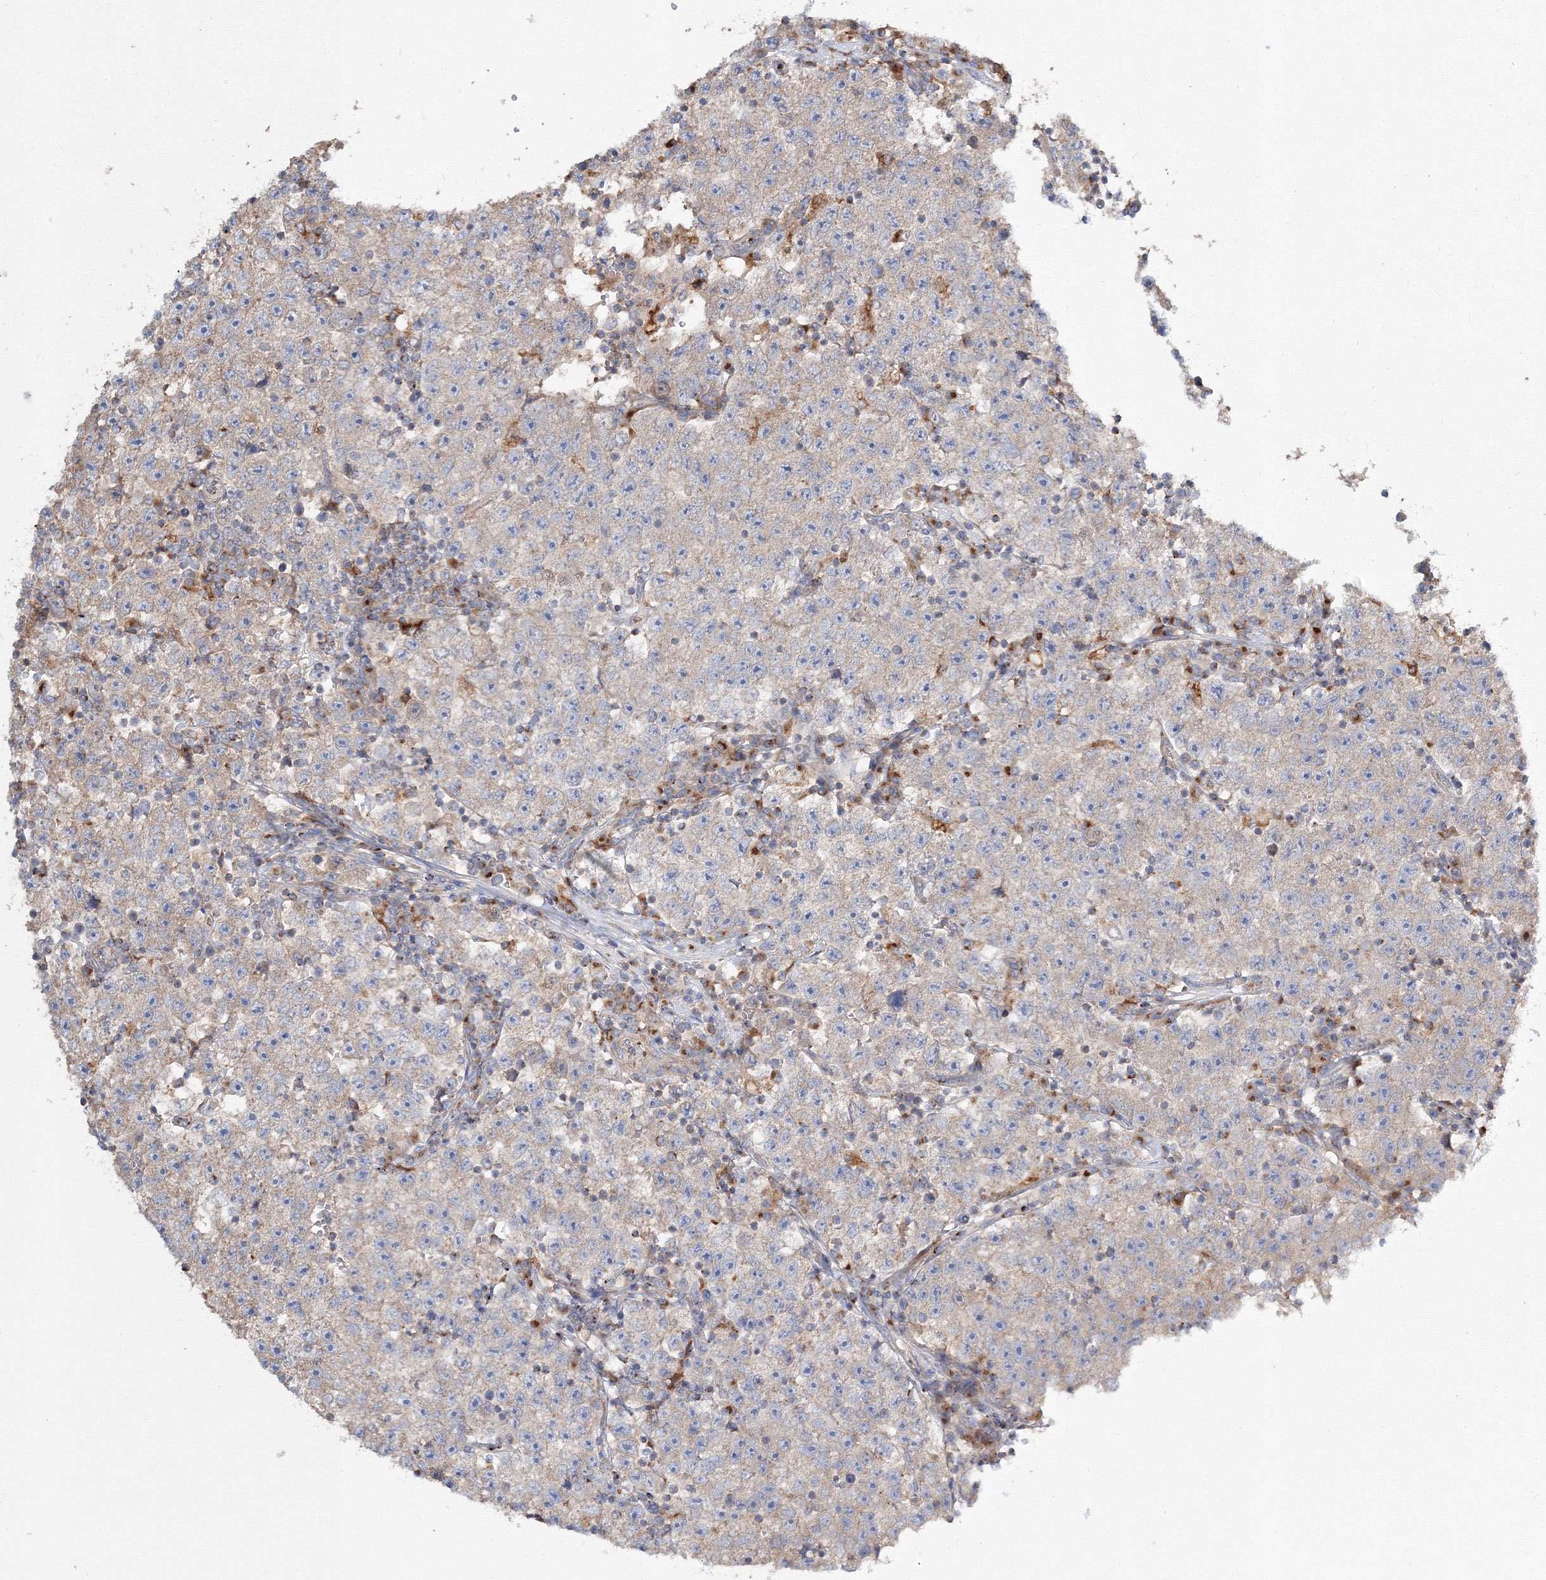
{"staining": {"intensity": "weak", "quantity": "25%-75%", "location": "cytoplasmic/membranous"}, "tissue": "testis cancer", "cell_type": "Tumor cells", "image_type": "cancer", "snomed": [{"axis": "morphology", "description": "Seminoma, NOS"}, {"axis": "topography", "description": "Testis"}], "caption": "Immunohistochemical staining of seminoma (testis) reveals low levels of weak cytoplasmic/membranous positivity in approximately 25%-75% of tumor cells. Using DAB (3,3'-diaminobenzidine) (brown) and hematoxylin (blue) stains, captured at high magnification using brightfield microscopy.", "gene": "DDO", "patient": {"sex": "male", "age": 22}}